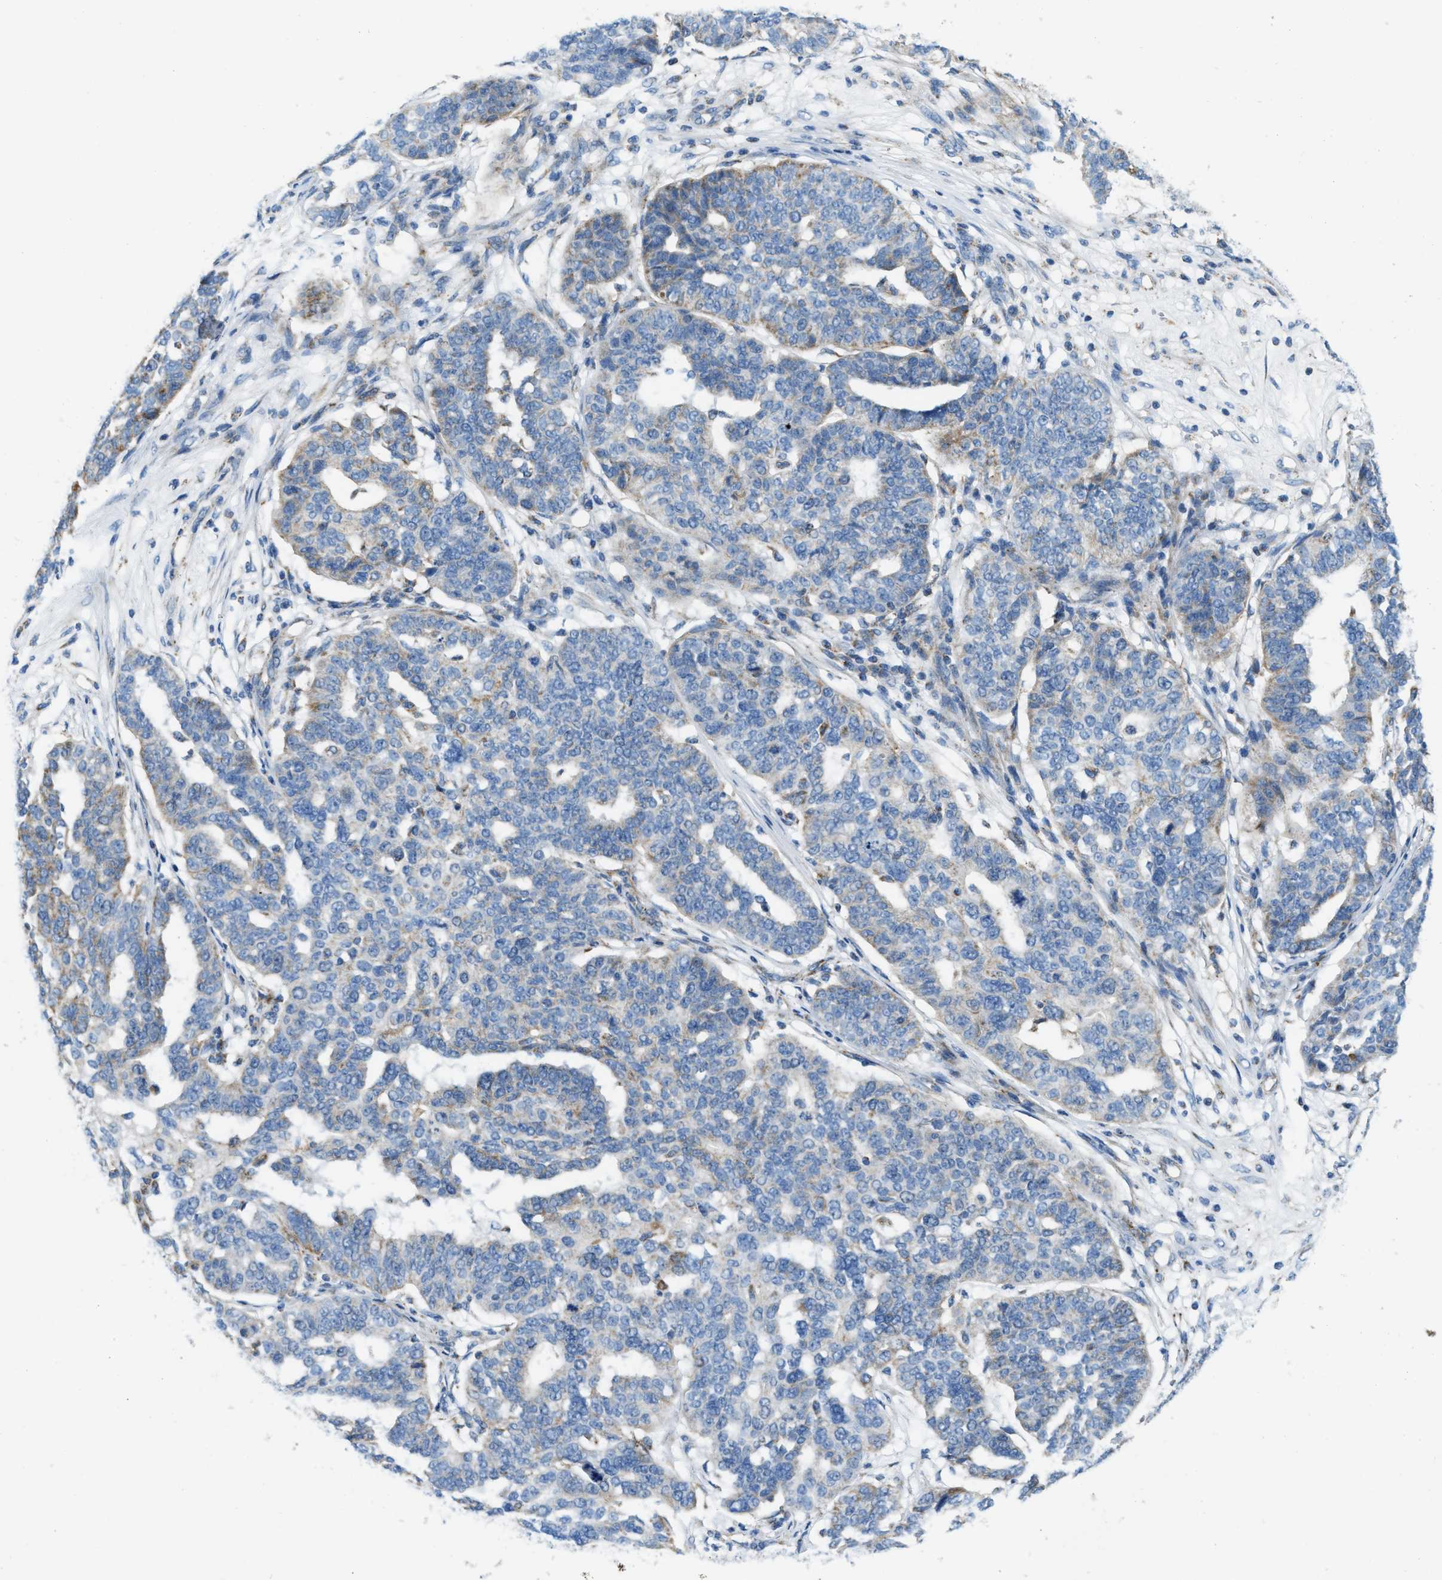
{"staining": {"intensity": "weak", "quantity": "<25%", "location": "cytoplasmic/membranous"}, "tissue": "ovarian cancer", "cell_type": "Tumor cells", "image_type": "cancer", "snomed": [{"axis": "morphology", "description": "Cystadenocarcinoma, serous, NOS"}, {"axis": "topography", "description": "Ovary"}], "caption": "Human ovarian cancer stained for a protein using immunohistochemistry (IHC) displays no positivity in tumor cells.", "gene": "JADE1", "patient": {"sex": "female", "age": 59}}